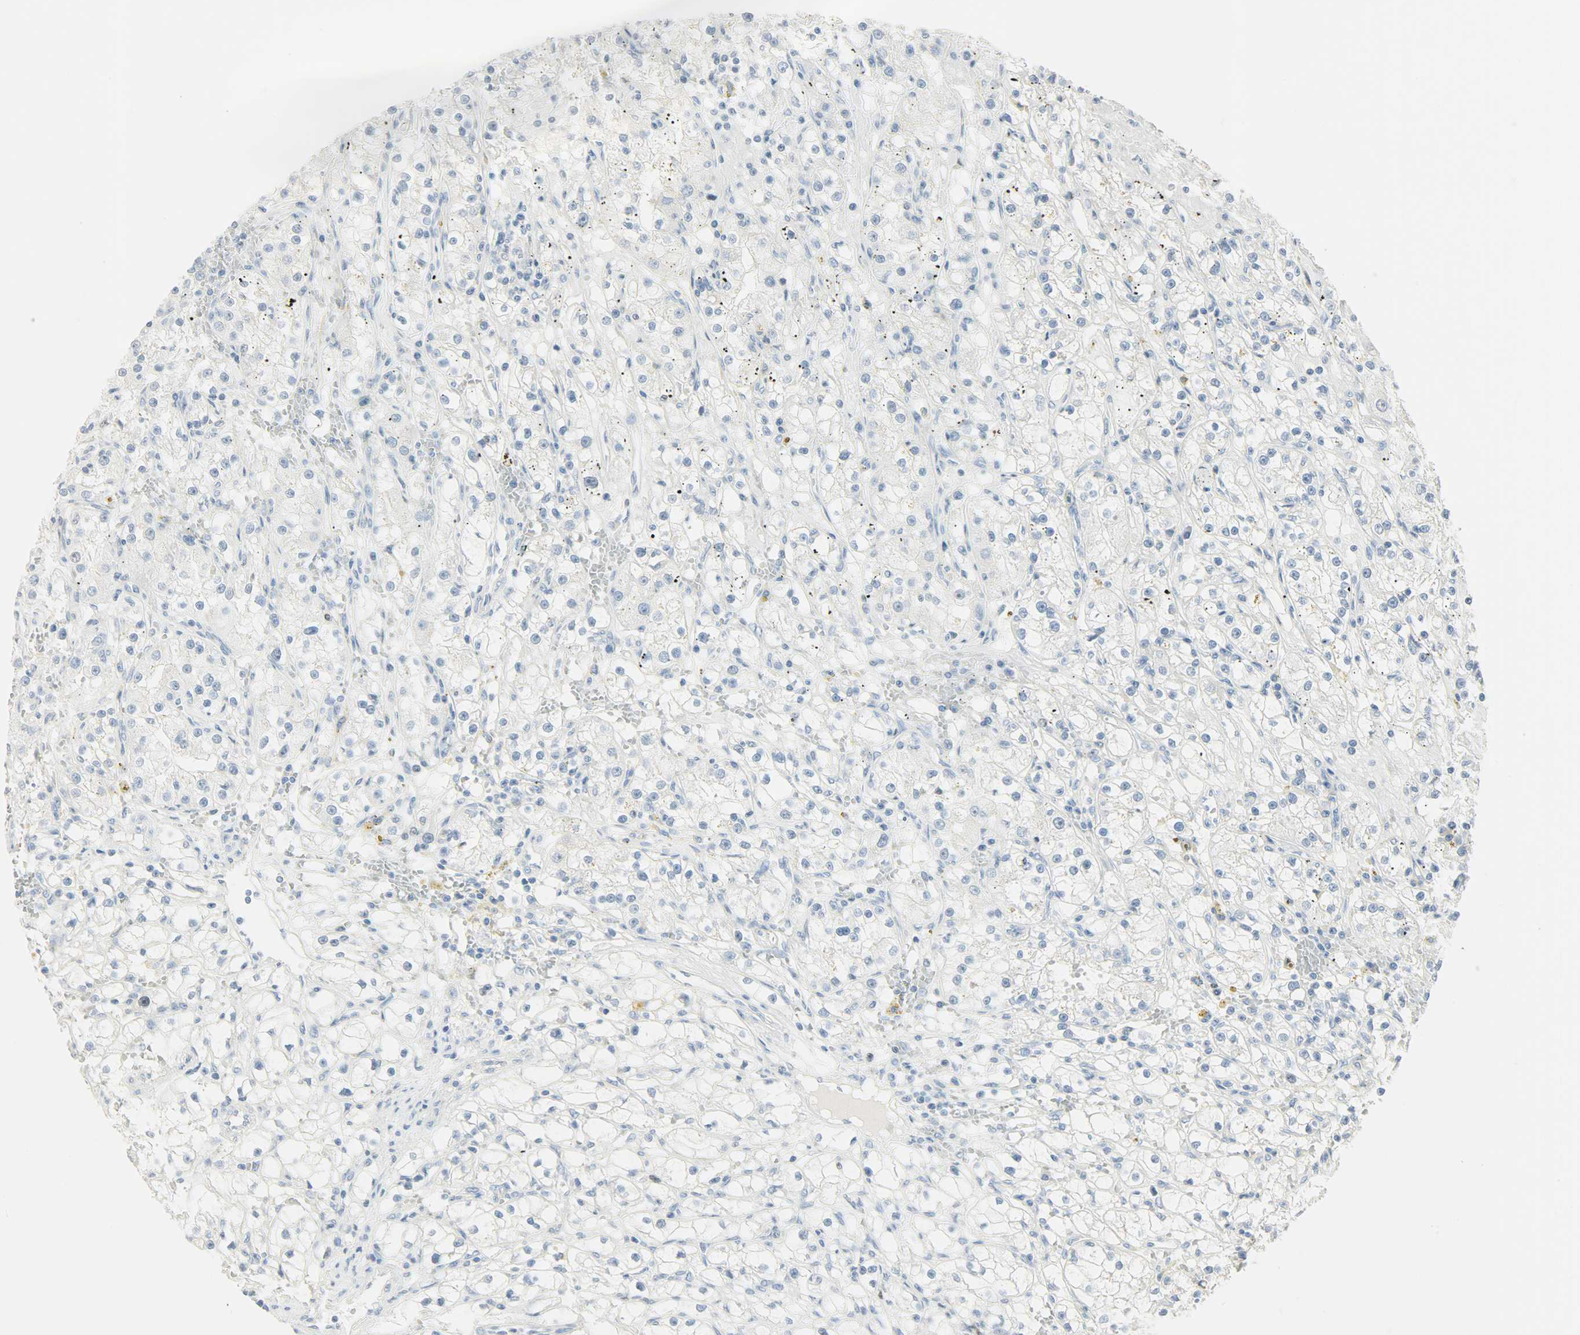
{"staining": {"intensity": "negative", "quantity": "none", "location": "none"}, "tissue": "renal cancer", "cell_type": "Tumor cells", "image_type": "cancer", "snomed": [{"axis": "morphology", "description": "Adenocarcinoma, NOS"}, {"axis": "topography", "description": "Kidney"}], "caption": "IHC of human renal cancer demonstrates no staining in tumor cells.", "gene": "HELLS", "patient": {"sex": "male", "age": 56}}